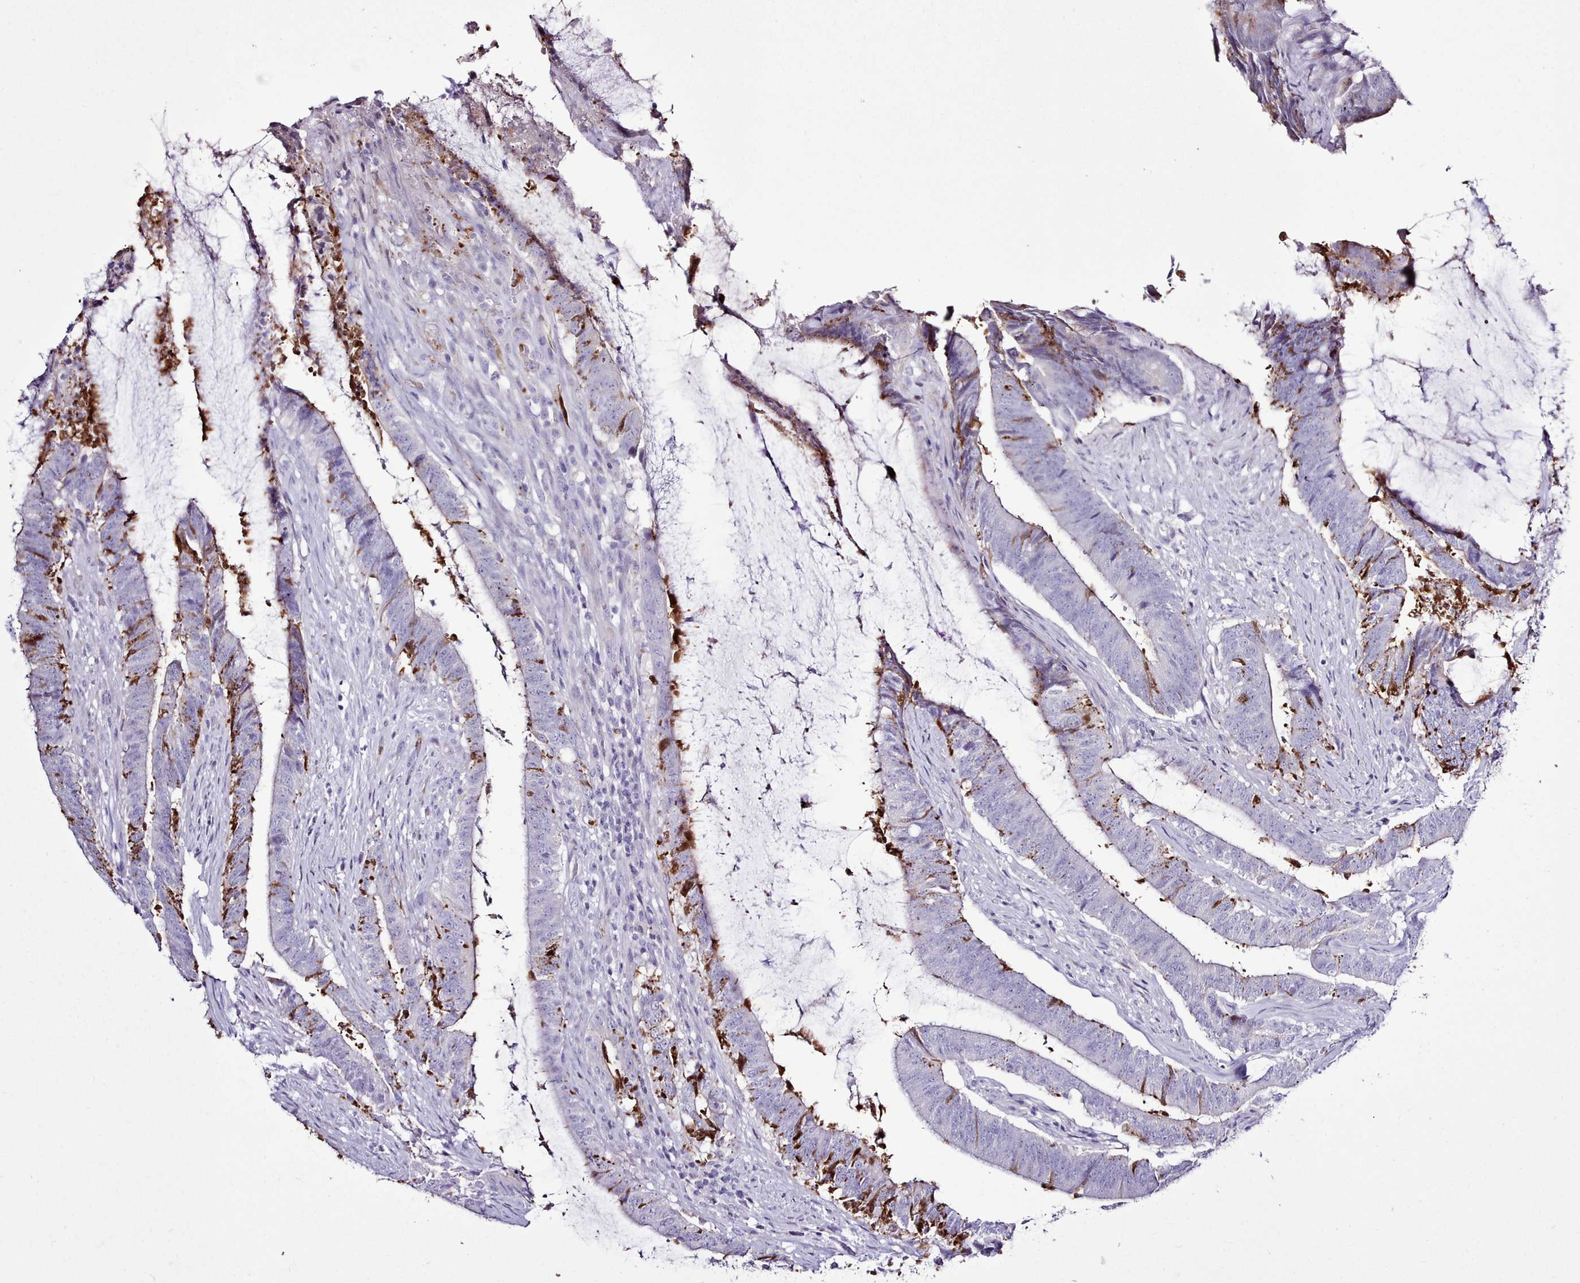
{"staining": {"intensity": "moderate", "quantity": "<25%", "location": "cytoplasmic/membranous"}, "tissue": "colorectal cancer", "cell_type": "Tumor cells", "image_type": "cancer", "snomed": [{"axis": "morphology", "description": "Adenocarcinoma, NOS"}, {"axis": "topography", "description": "Colon"}], "caption": "This photomicrograph exhibits colorectal cancer stained with immunohistochemistry (IHC) to label a protein in brown. The cytoplasmic/membranous of tumor cells show moderate positivity for the protein. Nuclei are counter-stained blue.", "gene": "SRD5A1", "patient": {"sex": "female", "age": 43}}